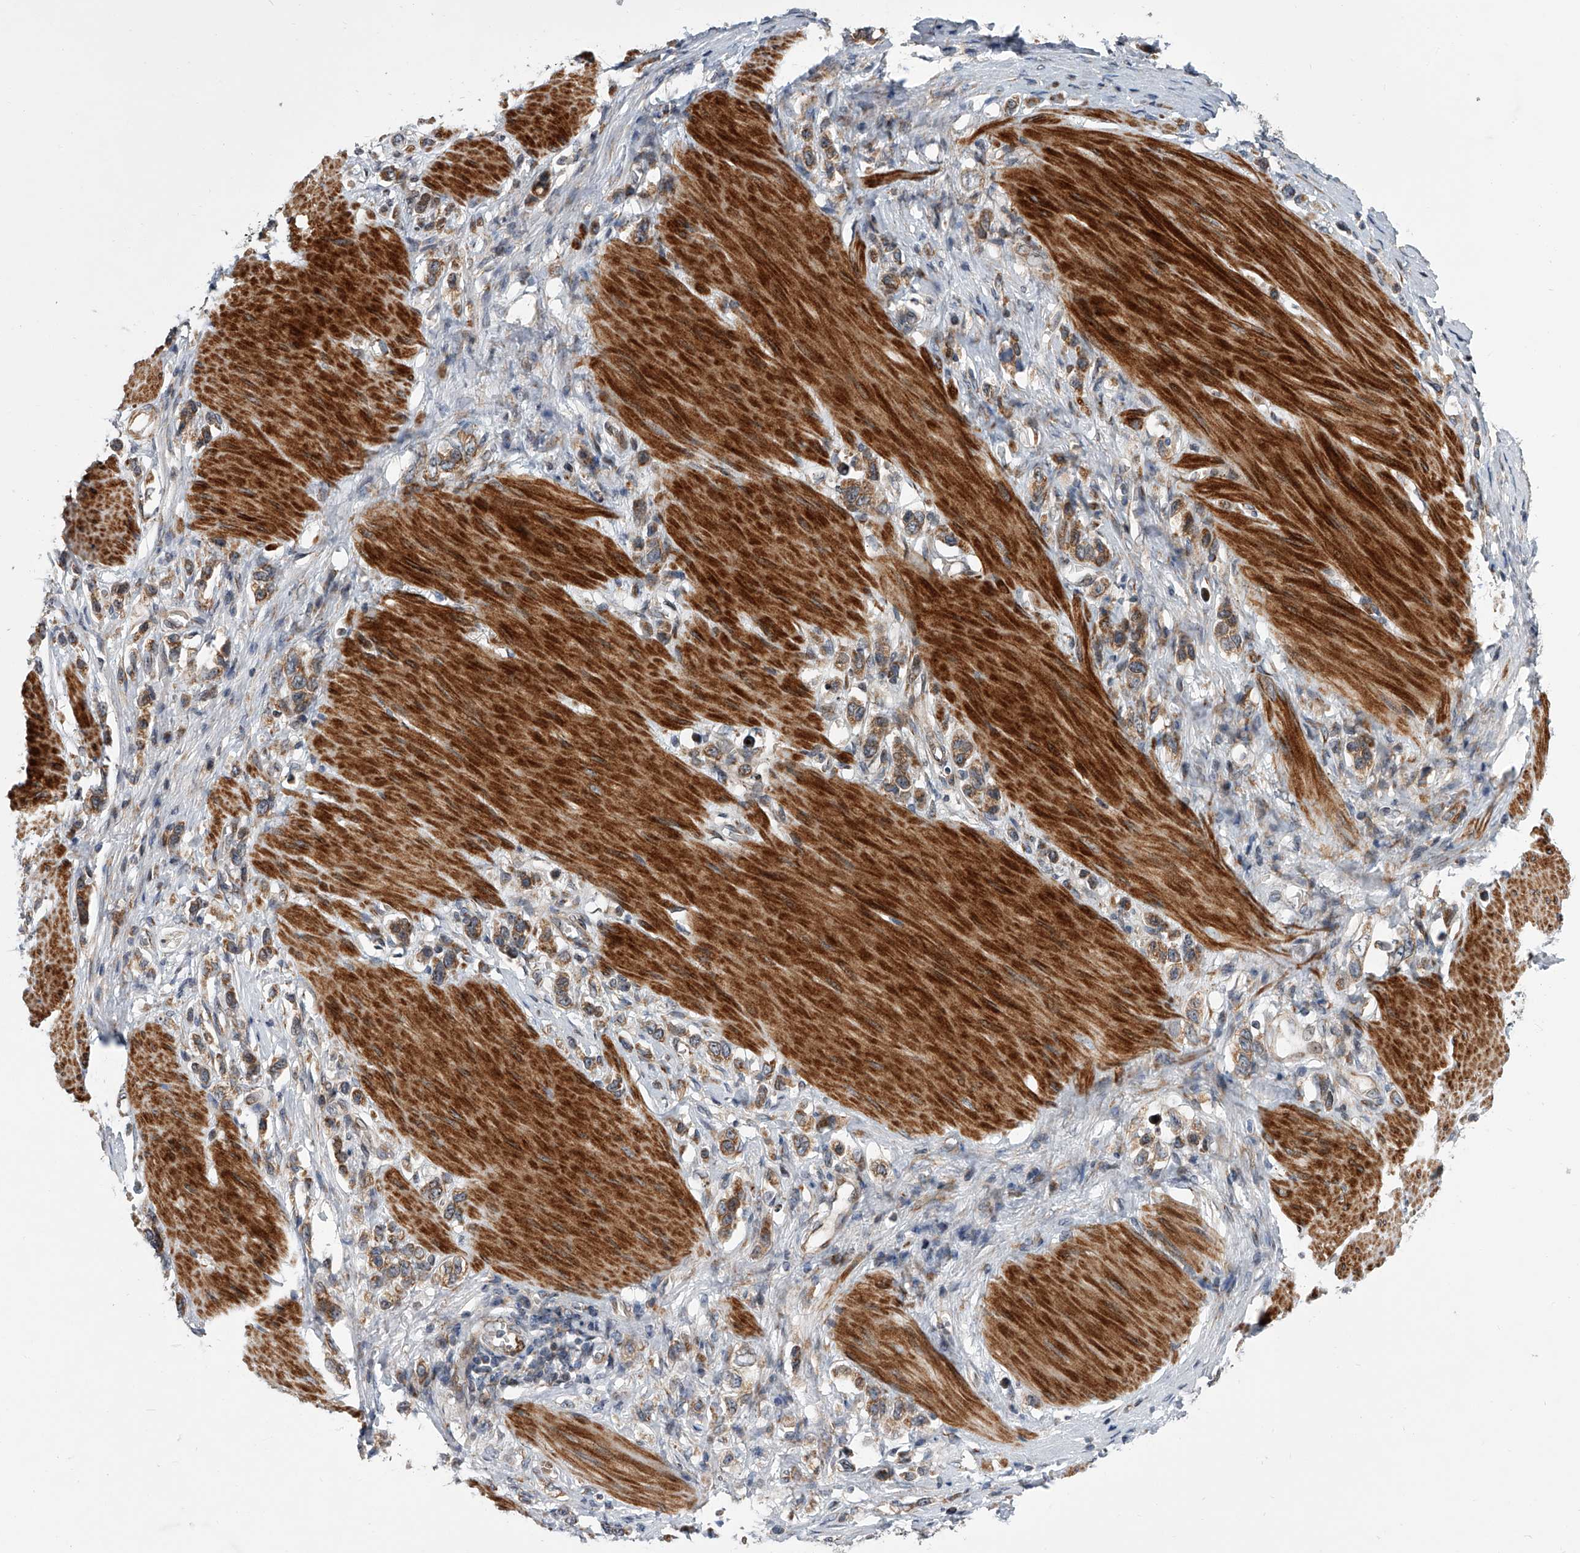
{"staining": {"intensity": "moderate", "quantity": ">75%", "location": "cytoplasmic/membranous"}, "tissue": "stomach cancer", "cell_type": "Tumor cells", "image_type": "cancer", "snomed": [{"axis": "morphology", "description": "Adenocarcinoma, NOS"}, {"axis": "topography", "description": "Stomach"}], "caption": "Stomach cancer (adenocarcinoma) was stained to show a protein in brown. There is medium levels of moderate cytoplasmic/membranous staining in about >75% of tumor cells. The protein is stained brown, and the nuclei are stained in blue (DAB (3,3'-diaminobenzidine) IHC with brightfield microscopy, high magnification).", "gene": "DLGAP2", "patient": {"sex": "female", "age": 65}}